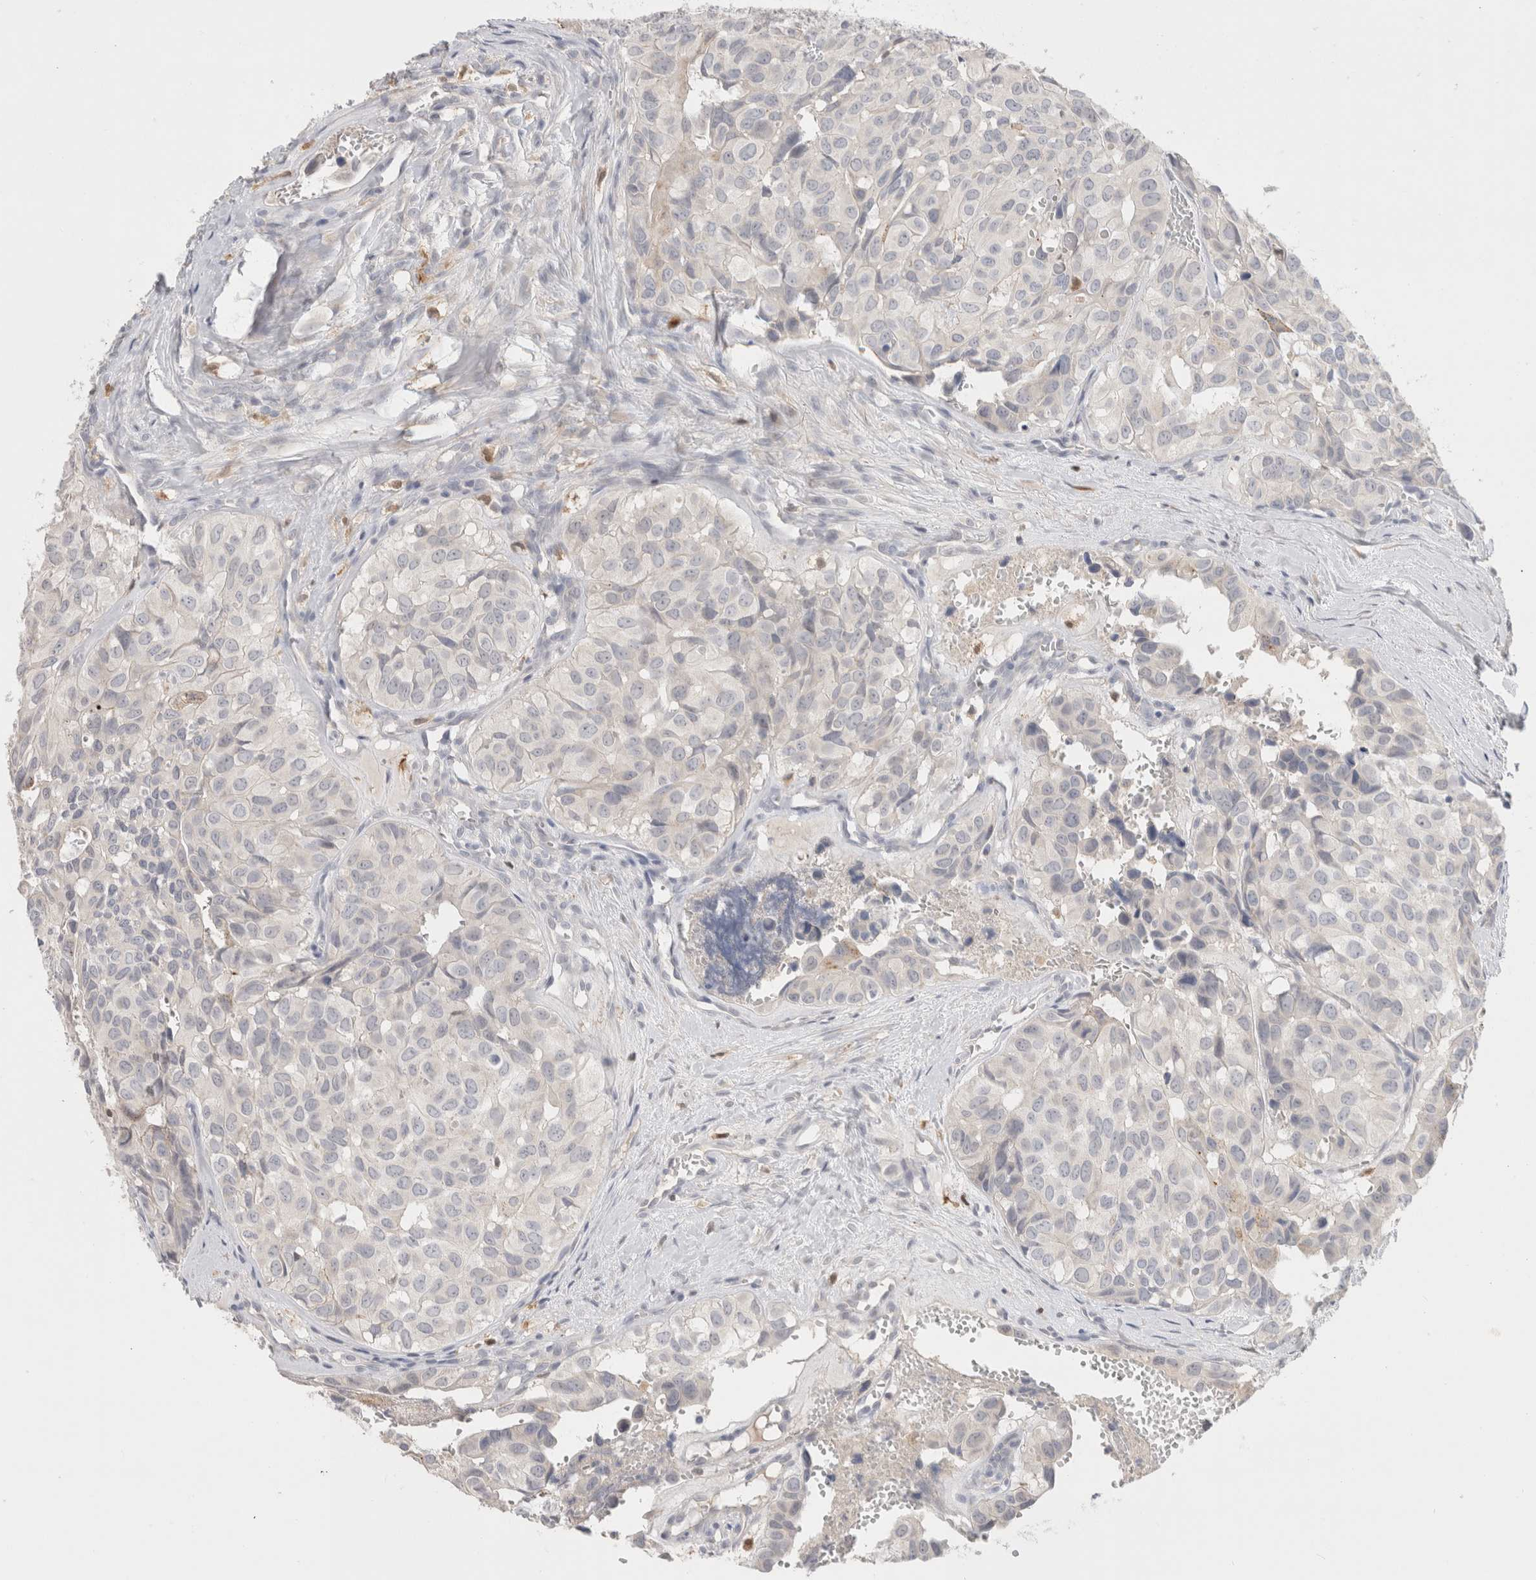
{"staining": {"intensity": "negative", "quantity": "none", "location": "none"}, "tissue": "head and neck cancer", "cell_type": "Tumor cells", "image_type": "cancer", "snomed": [{"axis": "morphology", "description": "Adenocarcinoma, NOS"}, {"axis": "topography", "description": "Salivary gland, NOS"}, {"axis": "topography", "description": "Head-Neck"}], "caption": "IHC of head and neck adenocarcinoma exhibits no staining in tumor cells. The staining was performed using DAB (3,3'-diaminobenzidine) to visualize the protein expression in brown, while the nuclei were stained in blue with hematoxylin (Magnification: 20x).", "gene": "HPGDS", "patient": {"sex": "female", "age": 76}}